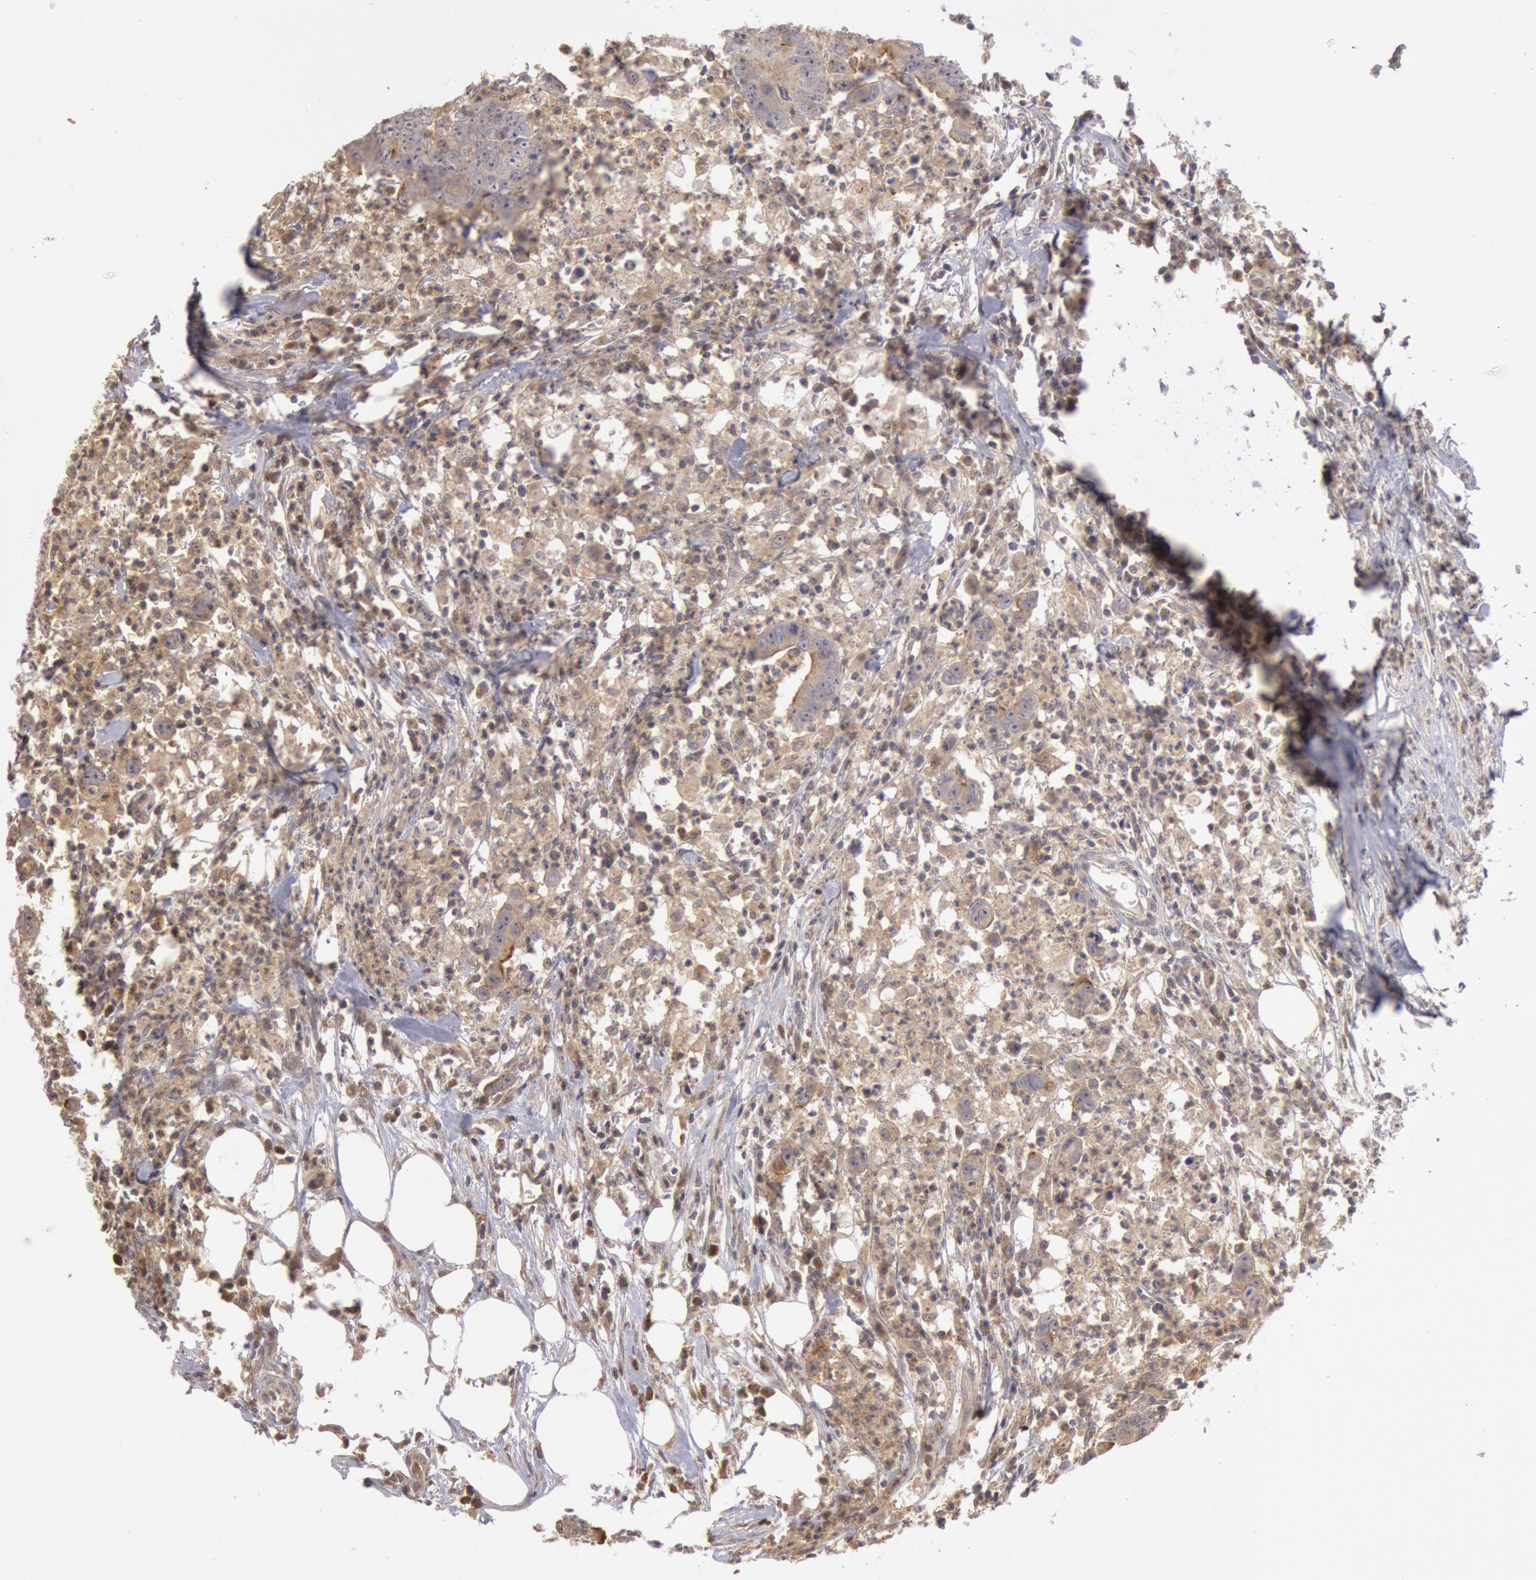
{"staining": {"intensity": "moderate", "quantity": ">75%", "location": "cytoplasmic/membranous"}, "tissue": "colorectal cancer", "cell_type": "Tumor cells", "image_type": "cancer", "snomed": [{"axis": "morphology", "description": "Adenocarcinoma, NOS"}, {"axis": "topography", "description": "Colon"}], "caption": "Immunohistochemical staining of adenocarcinoma (colorectal) shows medium levels of moderate cytoplasmic/membranous staining in approximately >75% of tumor cells.", "gene": "PLA2G6", "patient": {"sex": "male", "age": 55}}